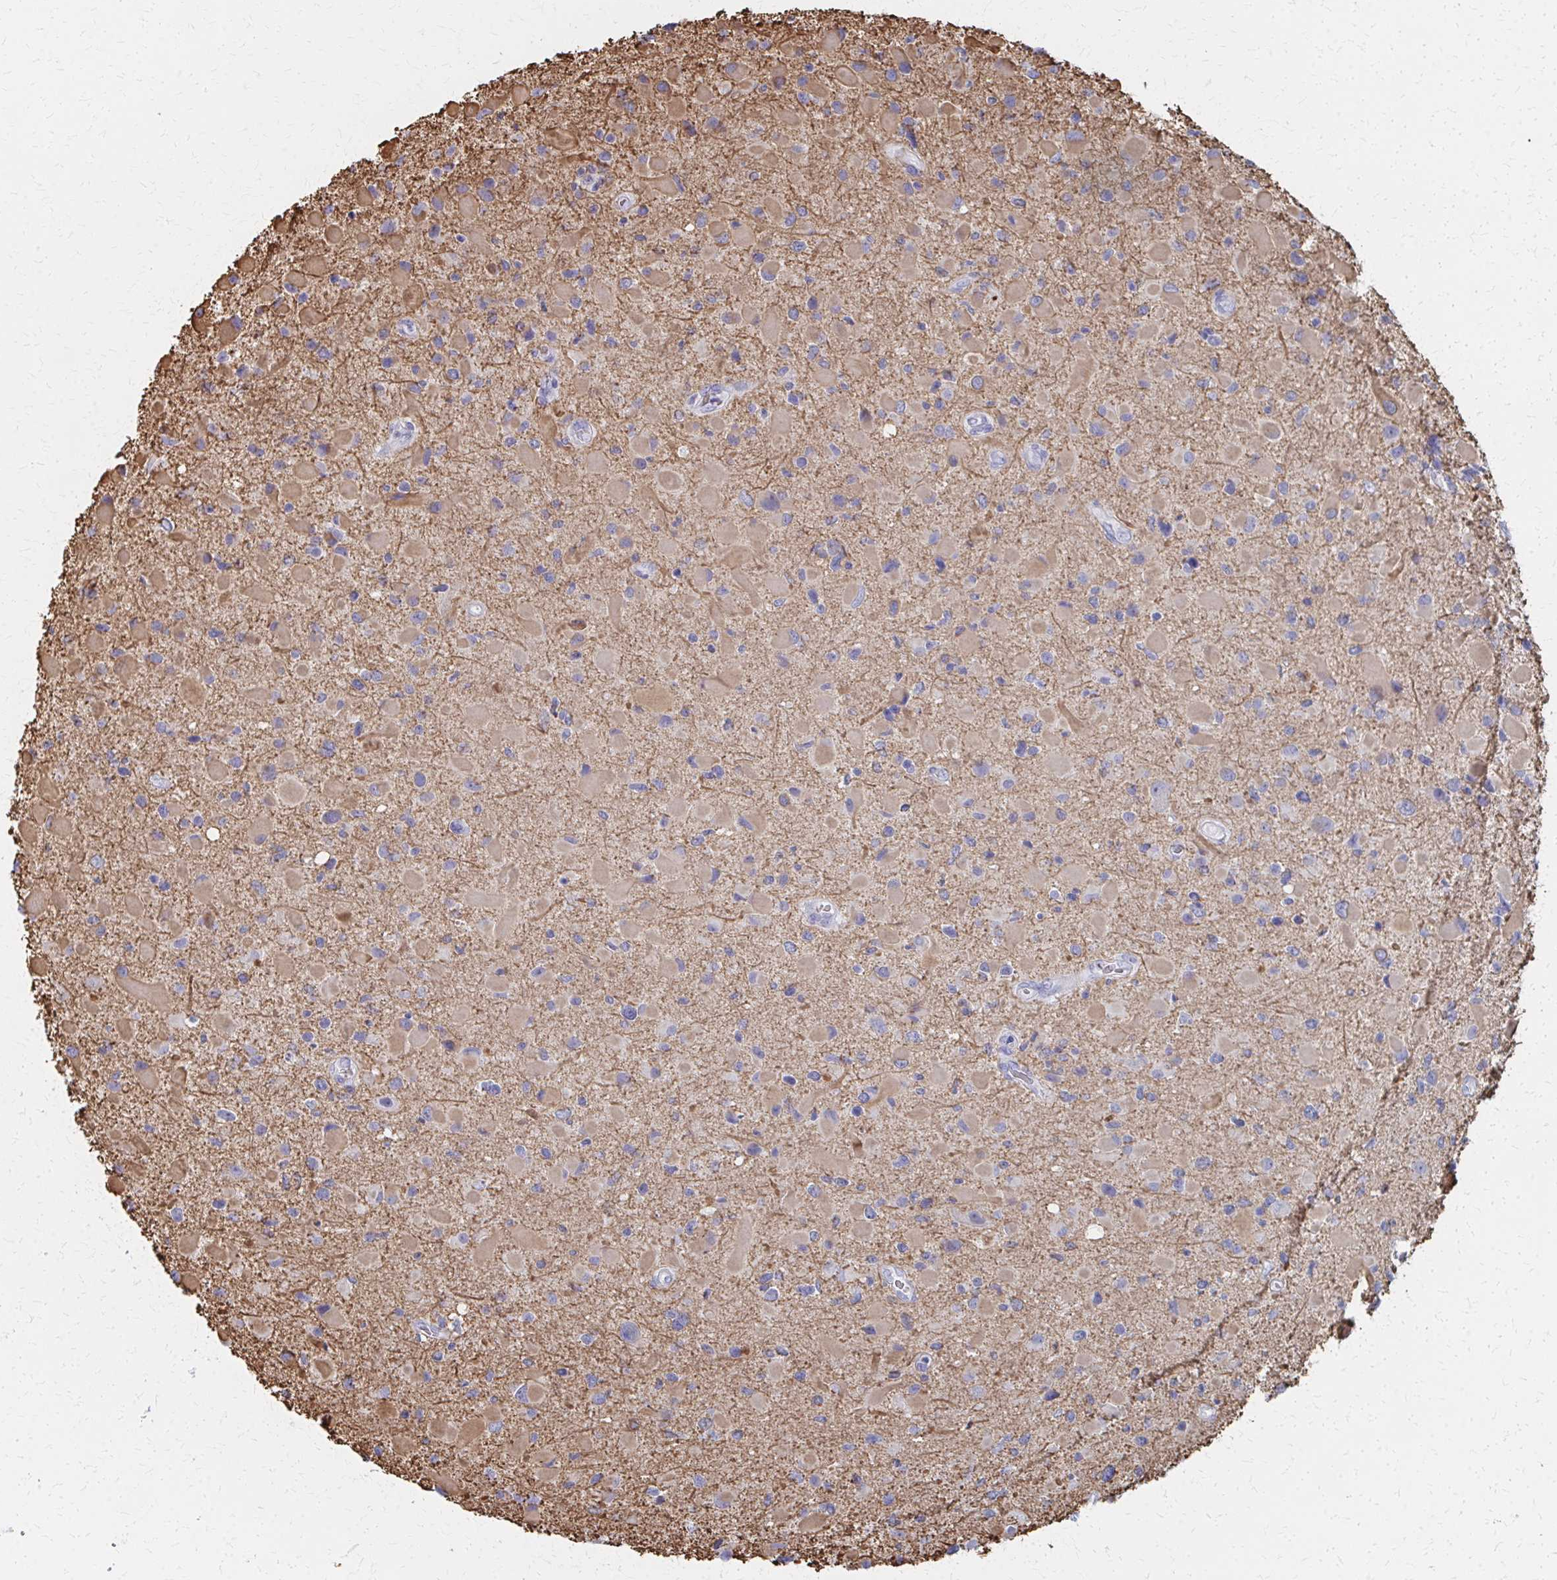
{"staining": {"intensity": "negative", "quantity": "none", "location": "none"}, "tissue": "glioma", "cell_type": "Tumor cells", "image_type": "cancer", "snomed": [{"axis": "morphology", "description": "Glioma, malignant, Low grade"}, {"axis": "topography", "description": "Brain"}], "caption": "Glioma was stained to show a protein in brown. There is no significant staining in tumor cells. The staining is performed using DAB (3,3'-diaminobenzidine) brown chromogen with nuclei counter-stained in using hematoxylin.", "gene": "MS4A2", "patient": {"sex": "female", "age": 32}}